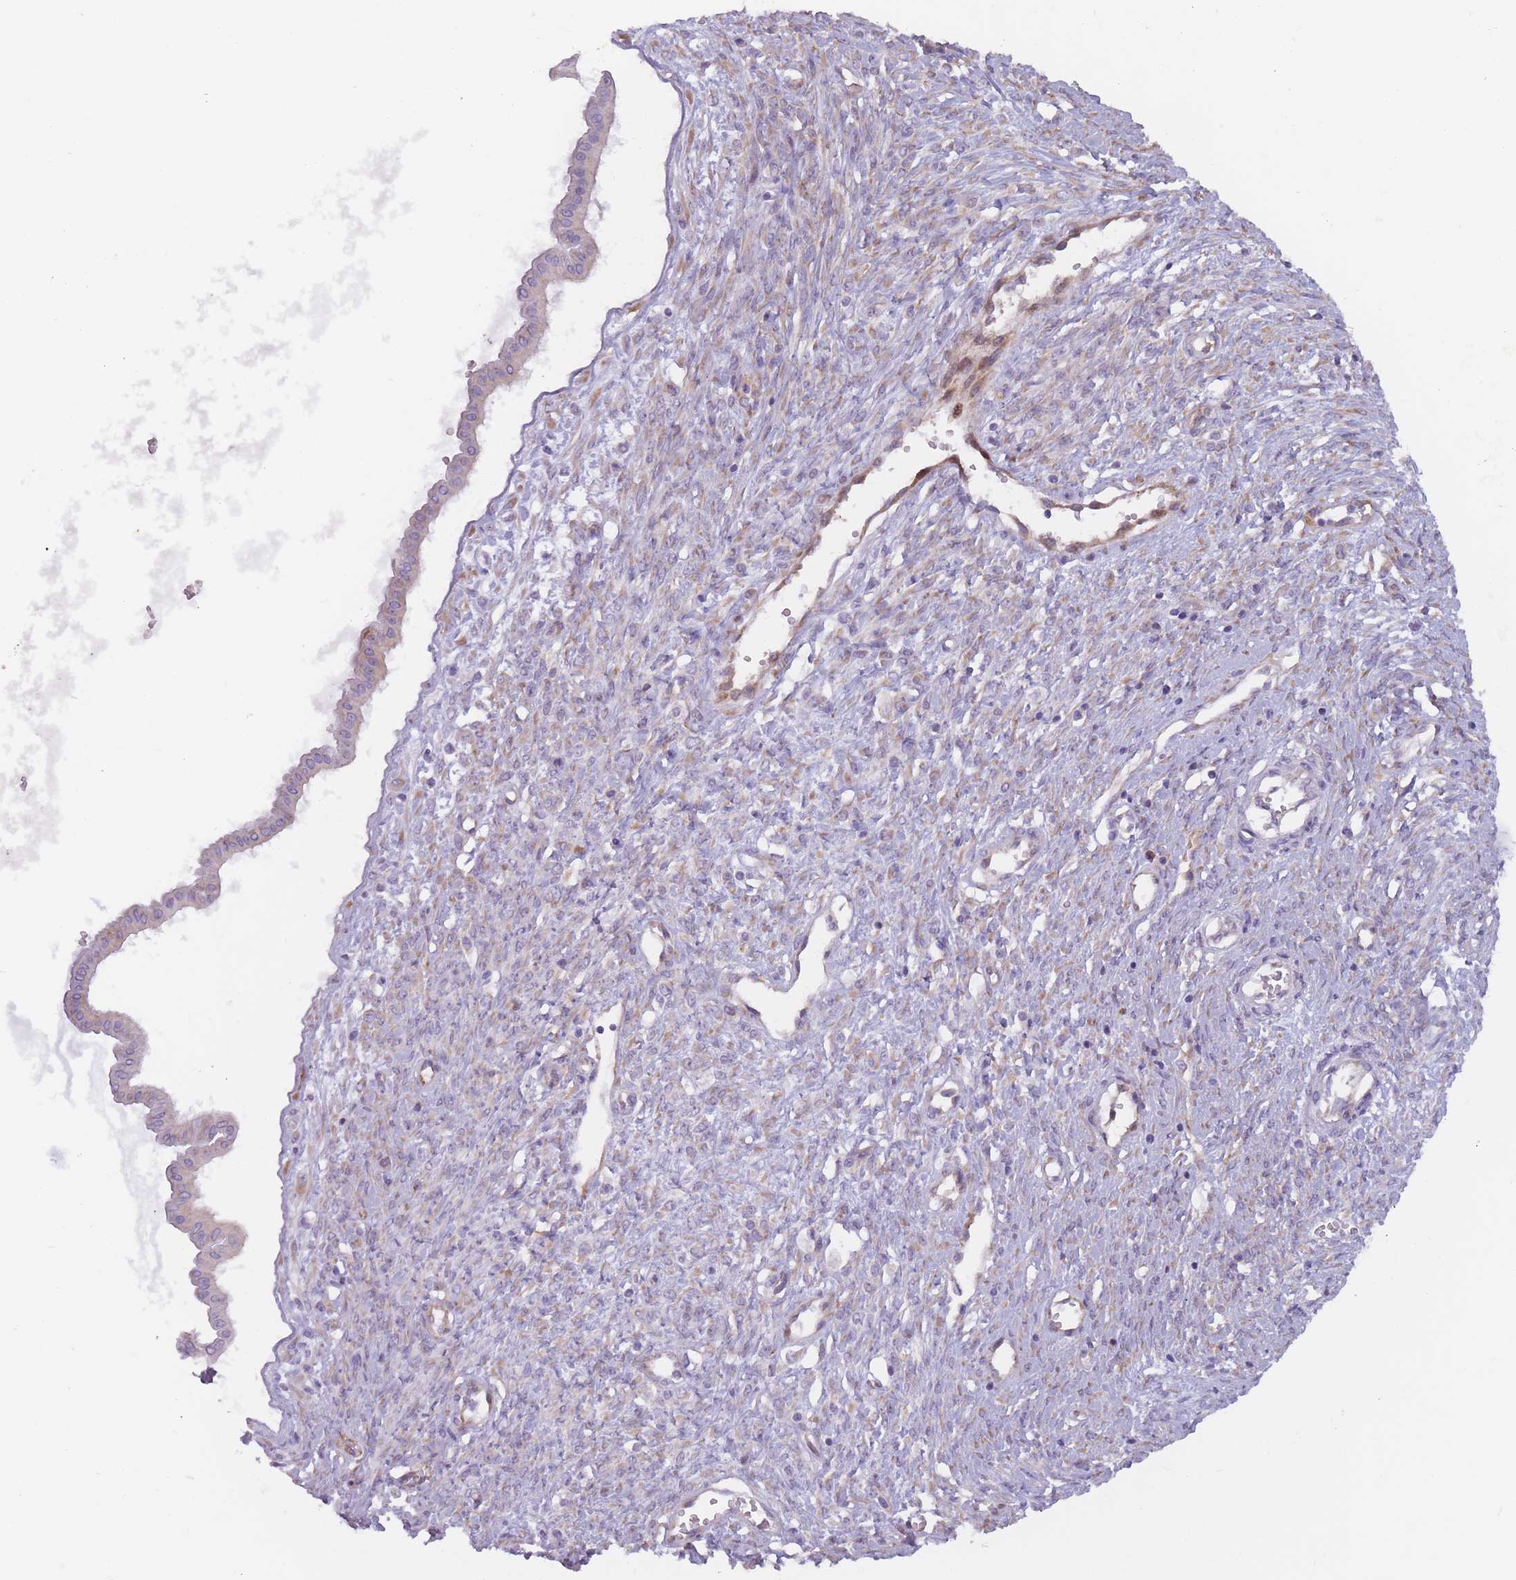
{"staining": {"intensity": "weak", "quantity": "<25%", "location": "cytoplasmic/membranous"}, "tissue": "ovarian cancer", "cell_type": "Tumor cells", "image_type": "cancer", "snomed": [{"axis": "morphology", "description": "Cystadenocarcinoma, mucinous, NOS"}, {"axis": "topography", "description": "Ovary"}], "caption": "This is an IHC photomicrograph of mucinous cystadenocarcinoma (ovarian). There is no staining in tumor cells.", "gene": "RPL18", "patient": {"sex": "female", "age": 73}}